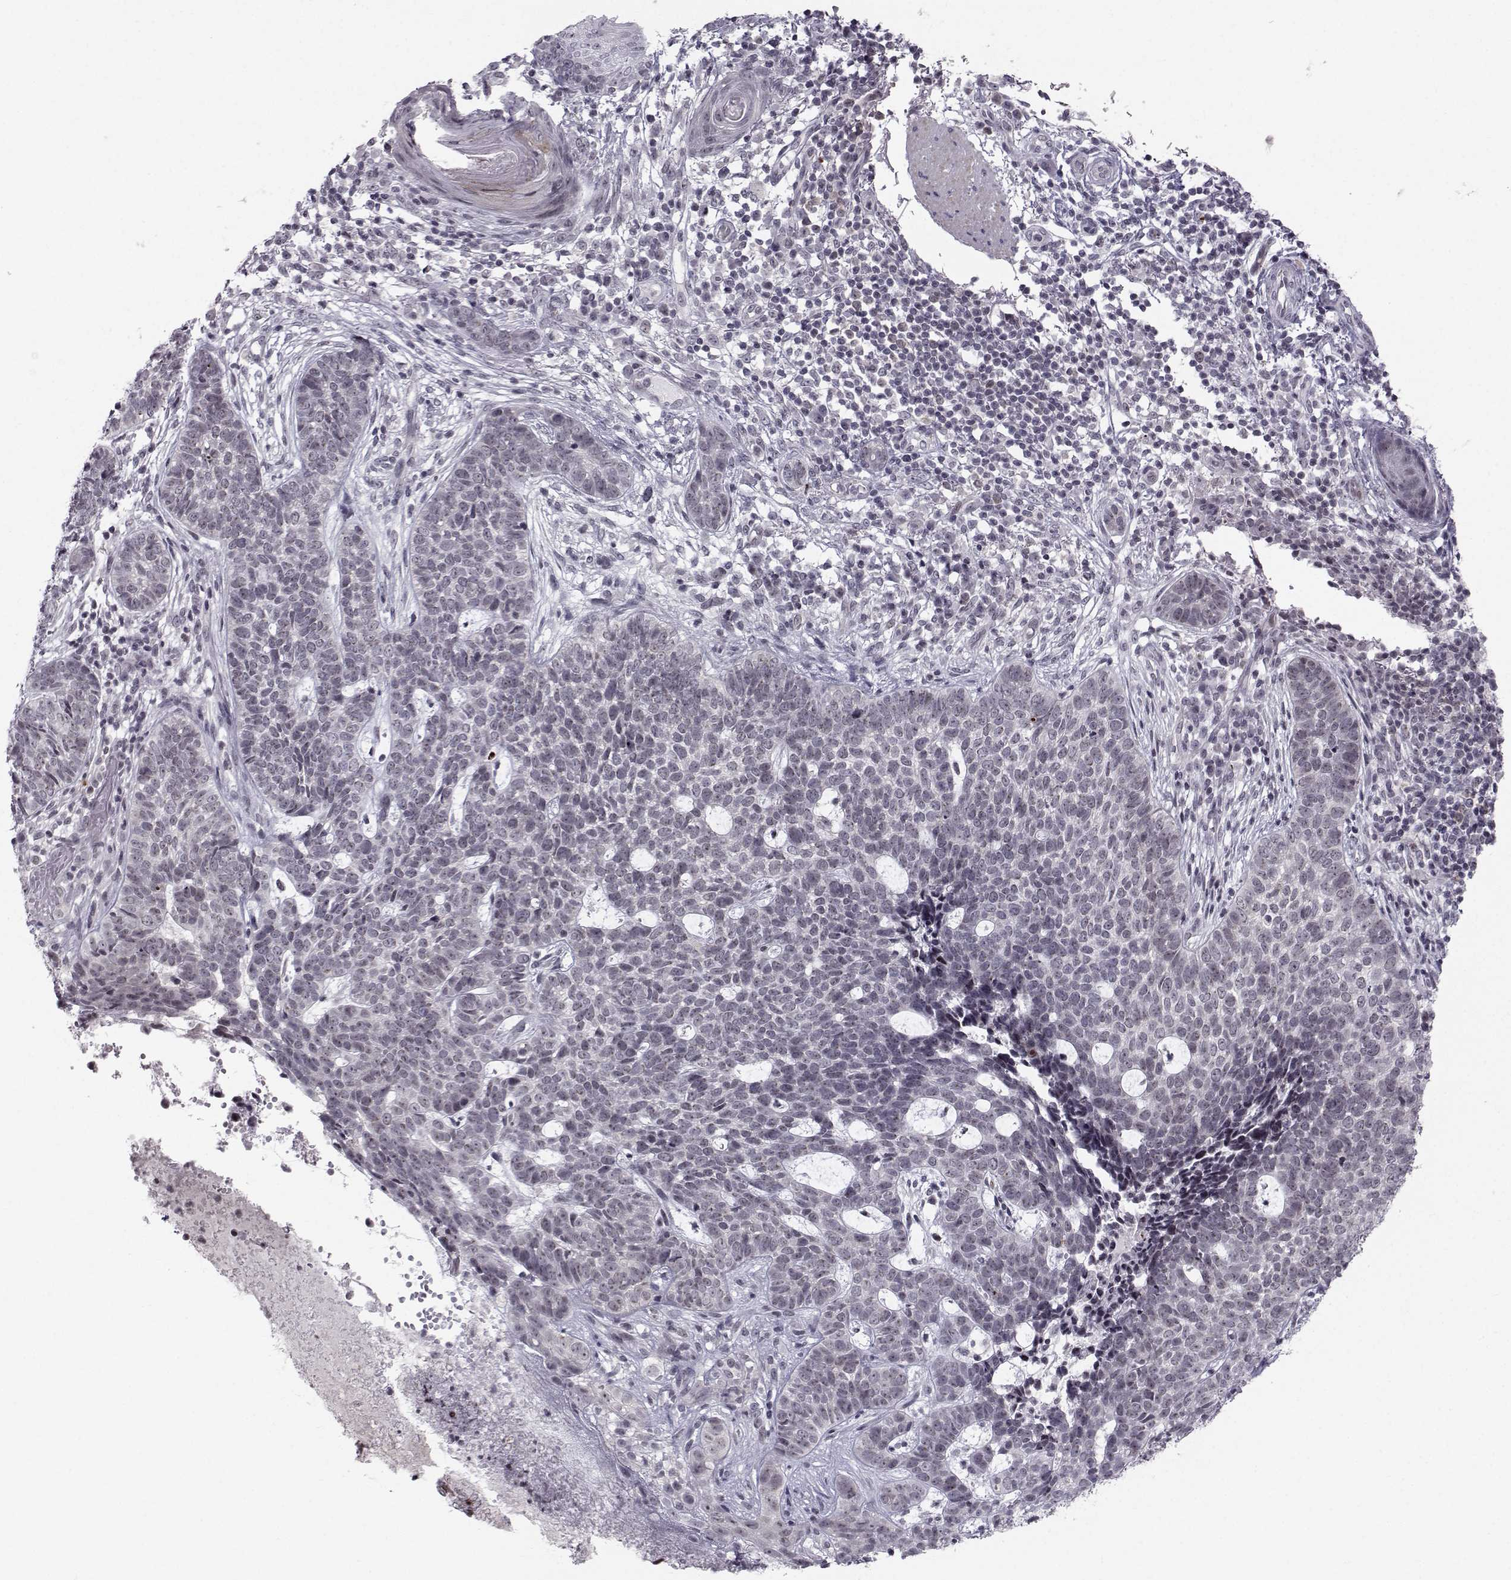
{"staining": {"intensity": "negative", "quantity": "none", "location": "none"}, "tissue": "skin cancer", "cell_type": "Tumor cells", "image_type": "cancer", "snomed": [{"axis": "morphology", "description": "Basal cell carcinoma"}, {"axis": "topography", "description": "Skin"}], "caption": "This photomicrograph is of basal cell carcinoma (skin) stained with immunohistochemistry to label a protein in brown with the nuclei are counter-stained blue. There is no staining in tumor cells.", "gene": "MARCHF4", "patient": {"sex": "female", "age": 69}}